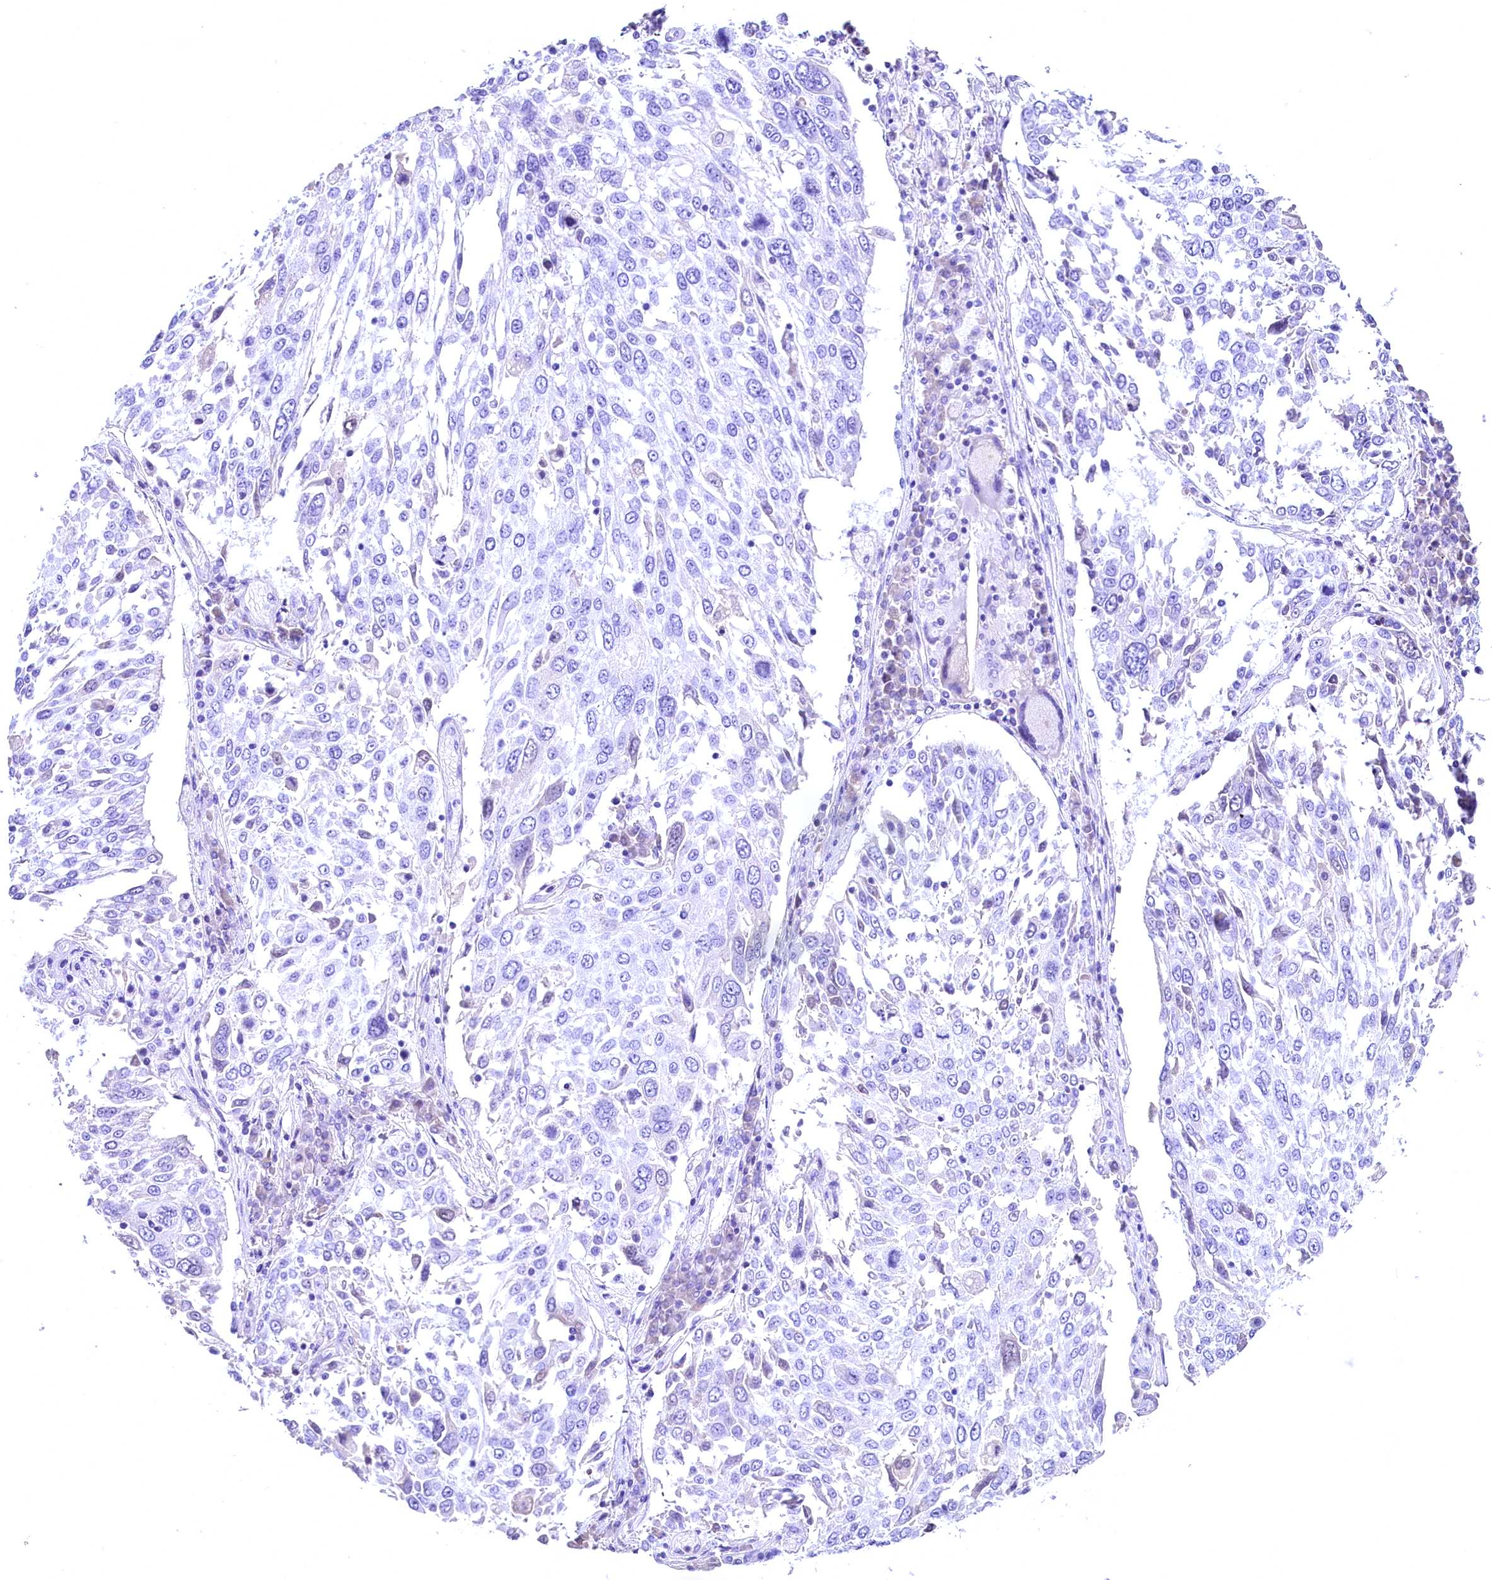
{"staining": {"intensity": "negative", "quantity": "none", "location": "none"}, "tissue": "lung cancer", "cell_type": "Tumor cells", "image_type": "cancer", "snomed": [{"axis": "morphology", "description": "Squamous cell carcinoma, NOS"}, {"axis": "topography", "description": "Lung"}], "caption": "This histopathology image is of squamous cell carcinoma (lung) stained with immunohistochemistry to label a protein in brown with the nuclei are counter-stained blue. There is no positivity in tumor cells. The staining was performed using DAB (3,3'-diaminobenzidine) to visualize the protein expression in brown, while the nuclei were stained in blue with hematoxylin (Magnification: 20x).", "gene": "SKIDA1", "patient": {"sex": "male", "age": 65}}